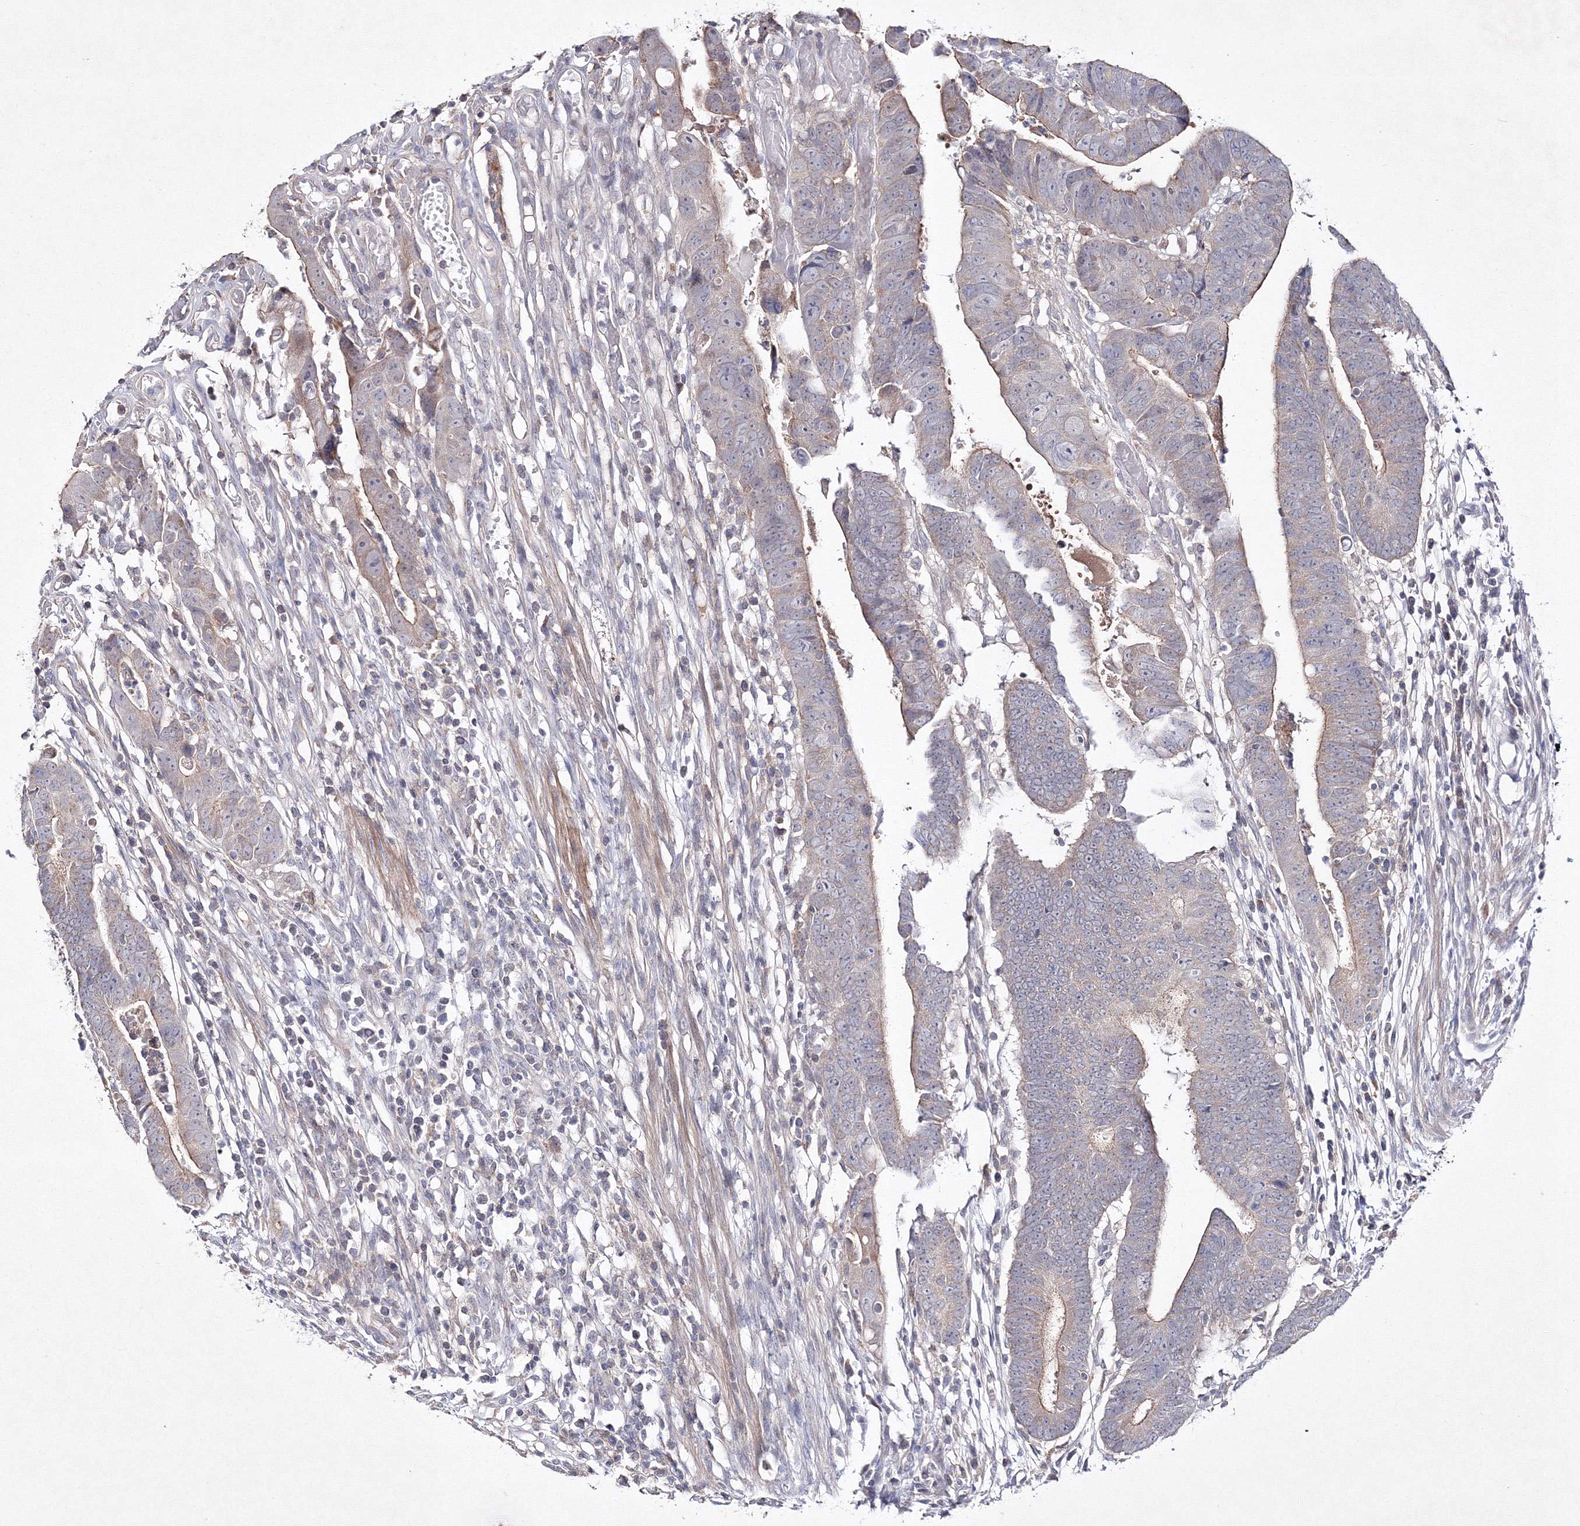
{"staining": {"intensity": "moderate", "quantity": "<25%", "location": "cytoplasmic/membranous"}, "tissue": "colorectal cancer", "cell_type": "Tumor cells", "image_type": "cancer", "snomed": [{"axis": "morphology", "description": "Adenocarcinoma, NOS"}, {"axis": "topography", "description": "Rectum"}], "caption": "Colorectal cancer stained with a protein marker exhibits moderate staining in tumor cells.", "gene": "NEU4", "patient": {"sex": "female", "age": 65}}